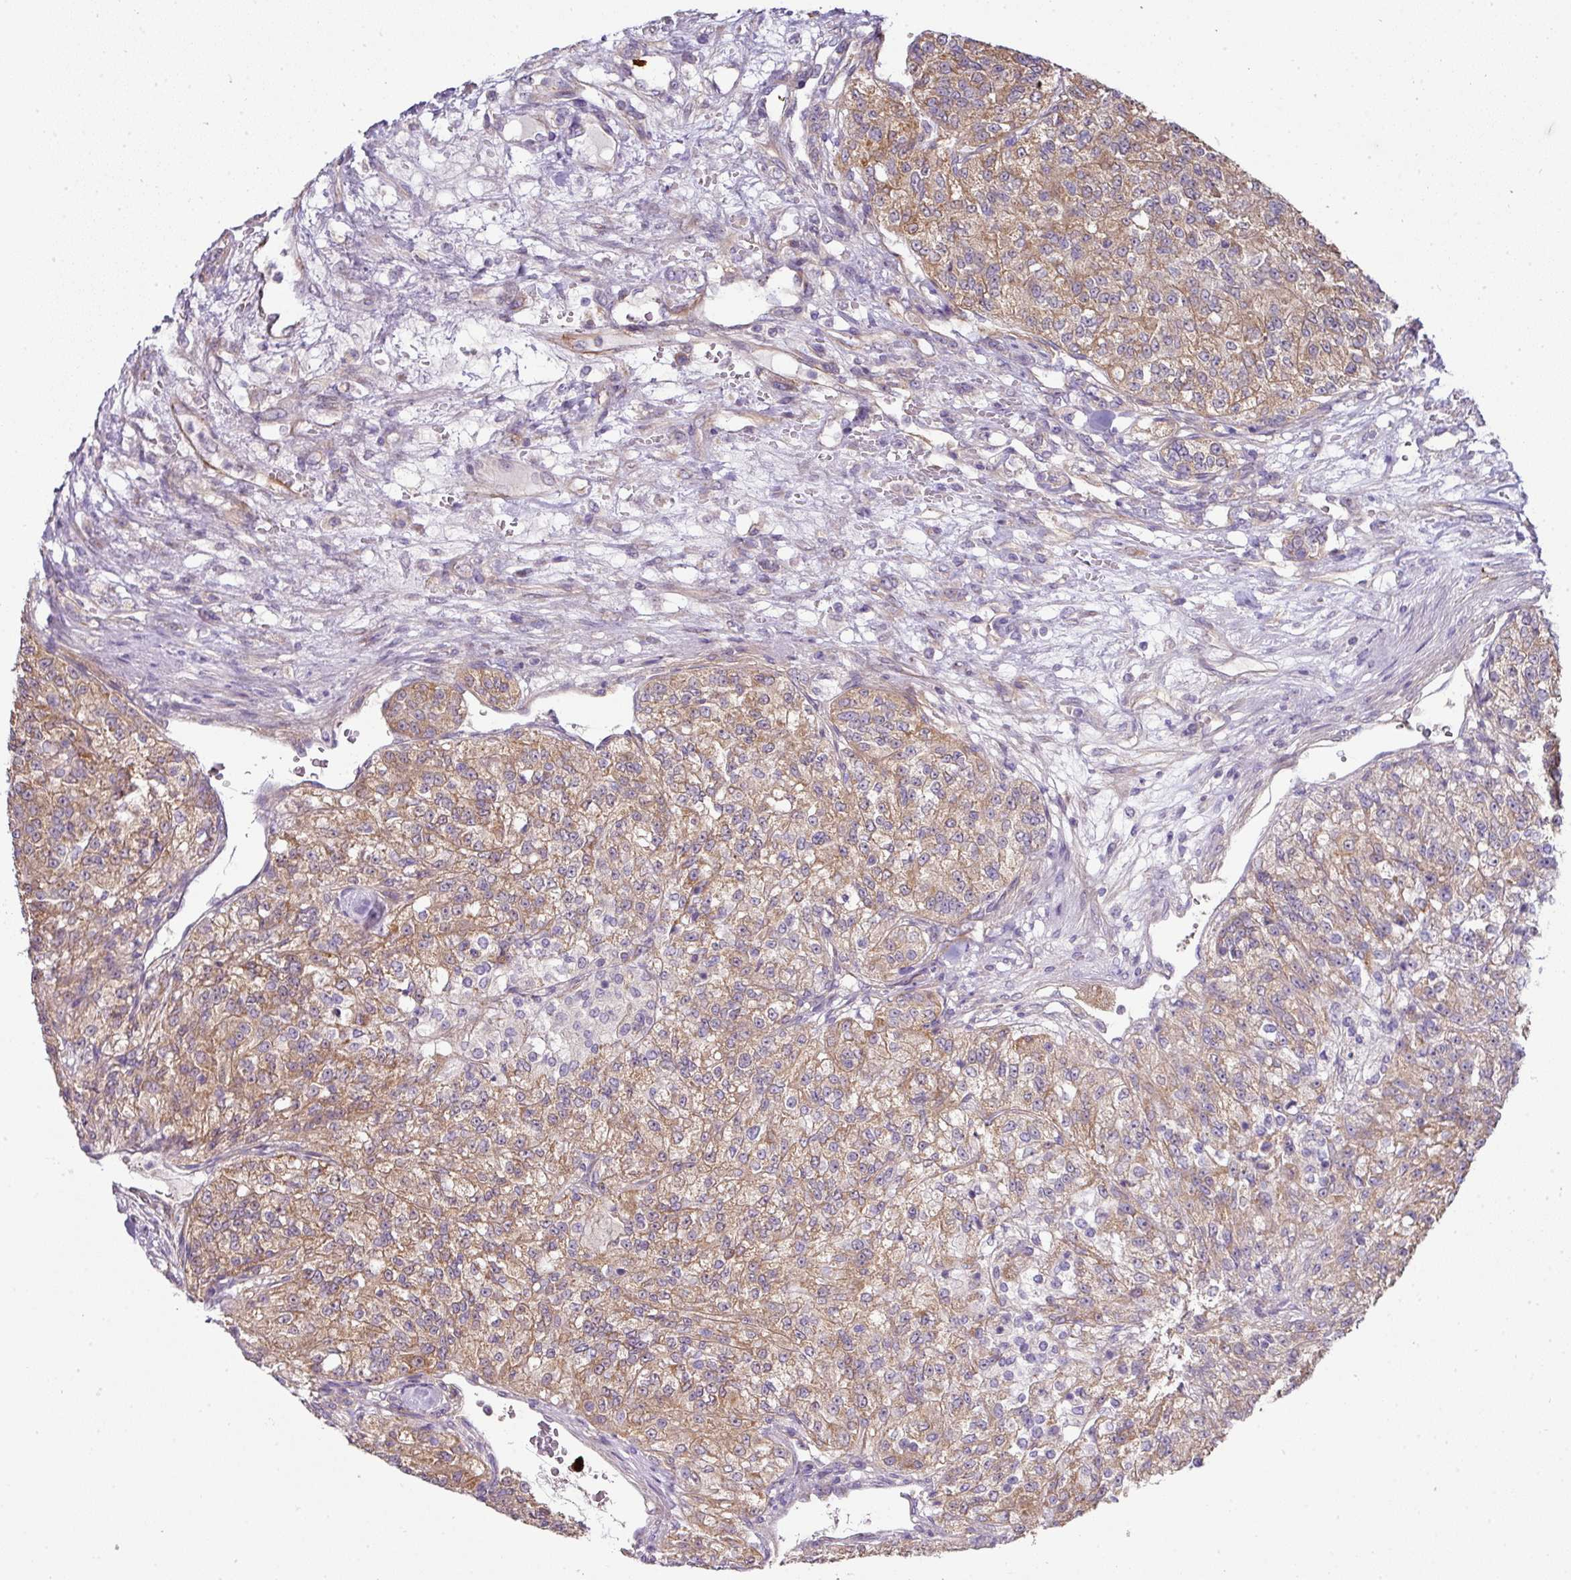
{"staining": {"intensity": "moderate", "quantity": ">75%", "location": "cytoplasmic/membranous"}, "tissue": "renal cancer", "cell_type": "Tumor cells", "image_type": "cancer", "snomed": [{"axis": "morphology", "description": "Adenocarcinoma, NOS"}, {"axis": "topography", "description": "Kidney"}], "caption": "Renal adenocarcinoma tissue displays moderate cytoplasmic/membranous positivity in about >75% of tumor cells, visualized by immunohistochemistry.", "gene": "STK35", "patient": {"sex": "female", "age": 63}}